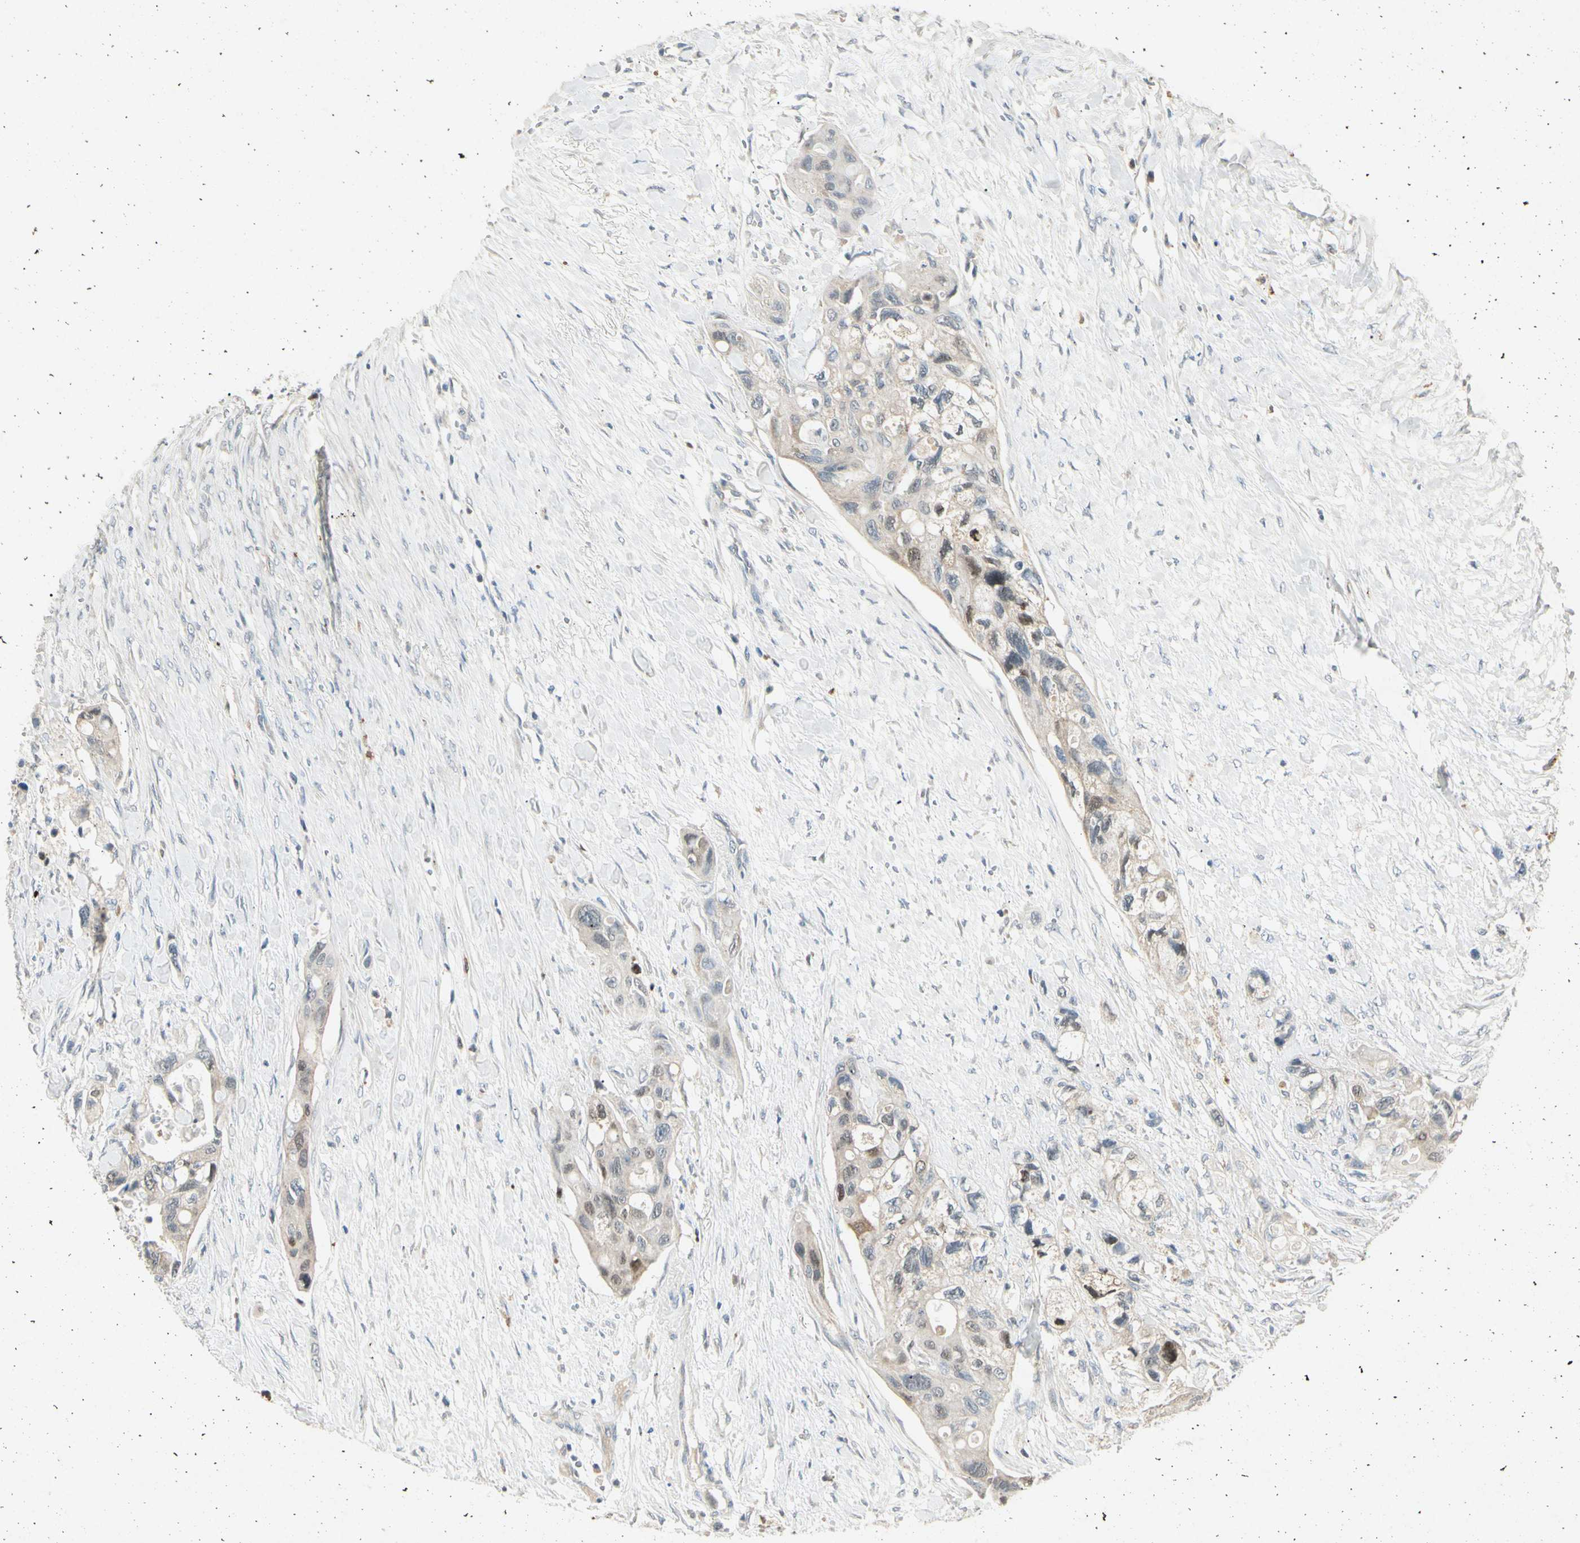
{"staining": {"intensity": "weak", "quantity": "25%-75%", "location": "cytoplasmic/membranous,nuclear"}, "tissue": "colorectal cancer", "cell_type": "Tumor cells", "image_type": "cancer", "snomed": [{"axis": "morphology", "description": "Adenocarcinoma, NOS"}, {"axis": "topography", "description": "Colon"}], "caption": "Immunohistochemical staining of colorectal adenocarcinoma reveals low levels of weak cytoplasmic/membranous and nuclear expression in approximately 25%-75% of tumor cells.", "gene": "HSPA1B", "patient": {"sex": "female", "age": 57}}